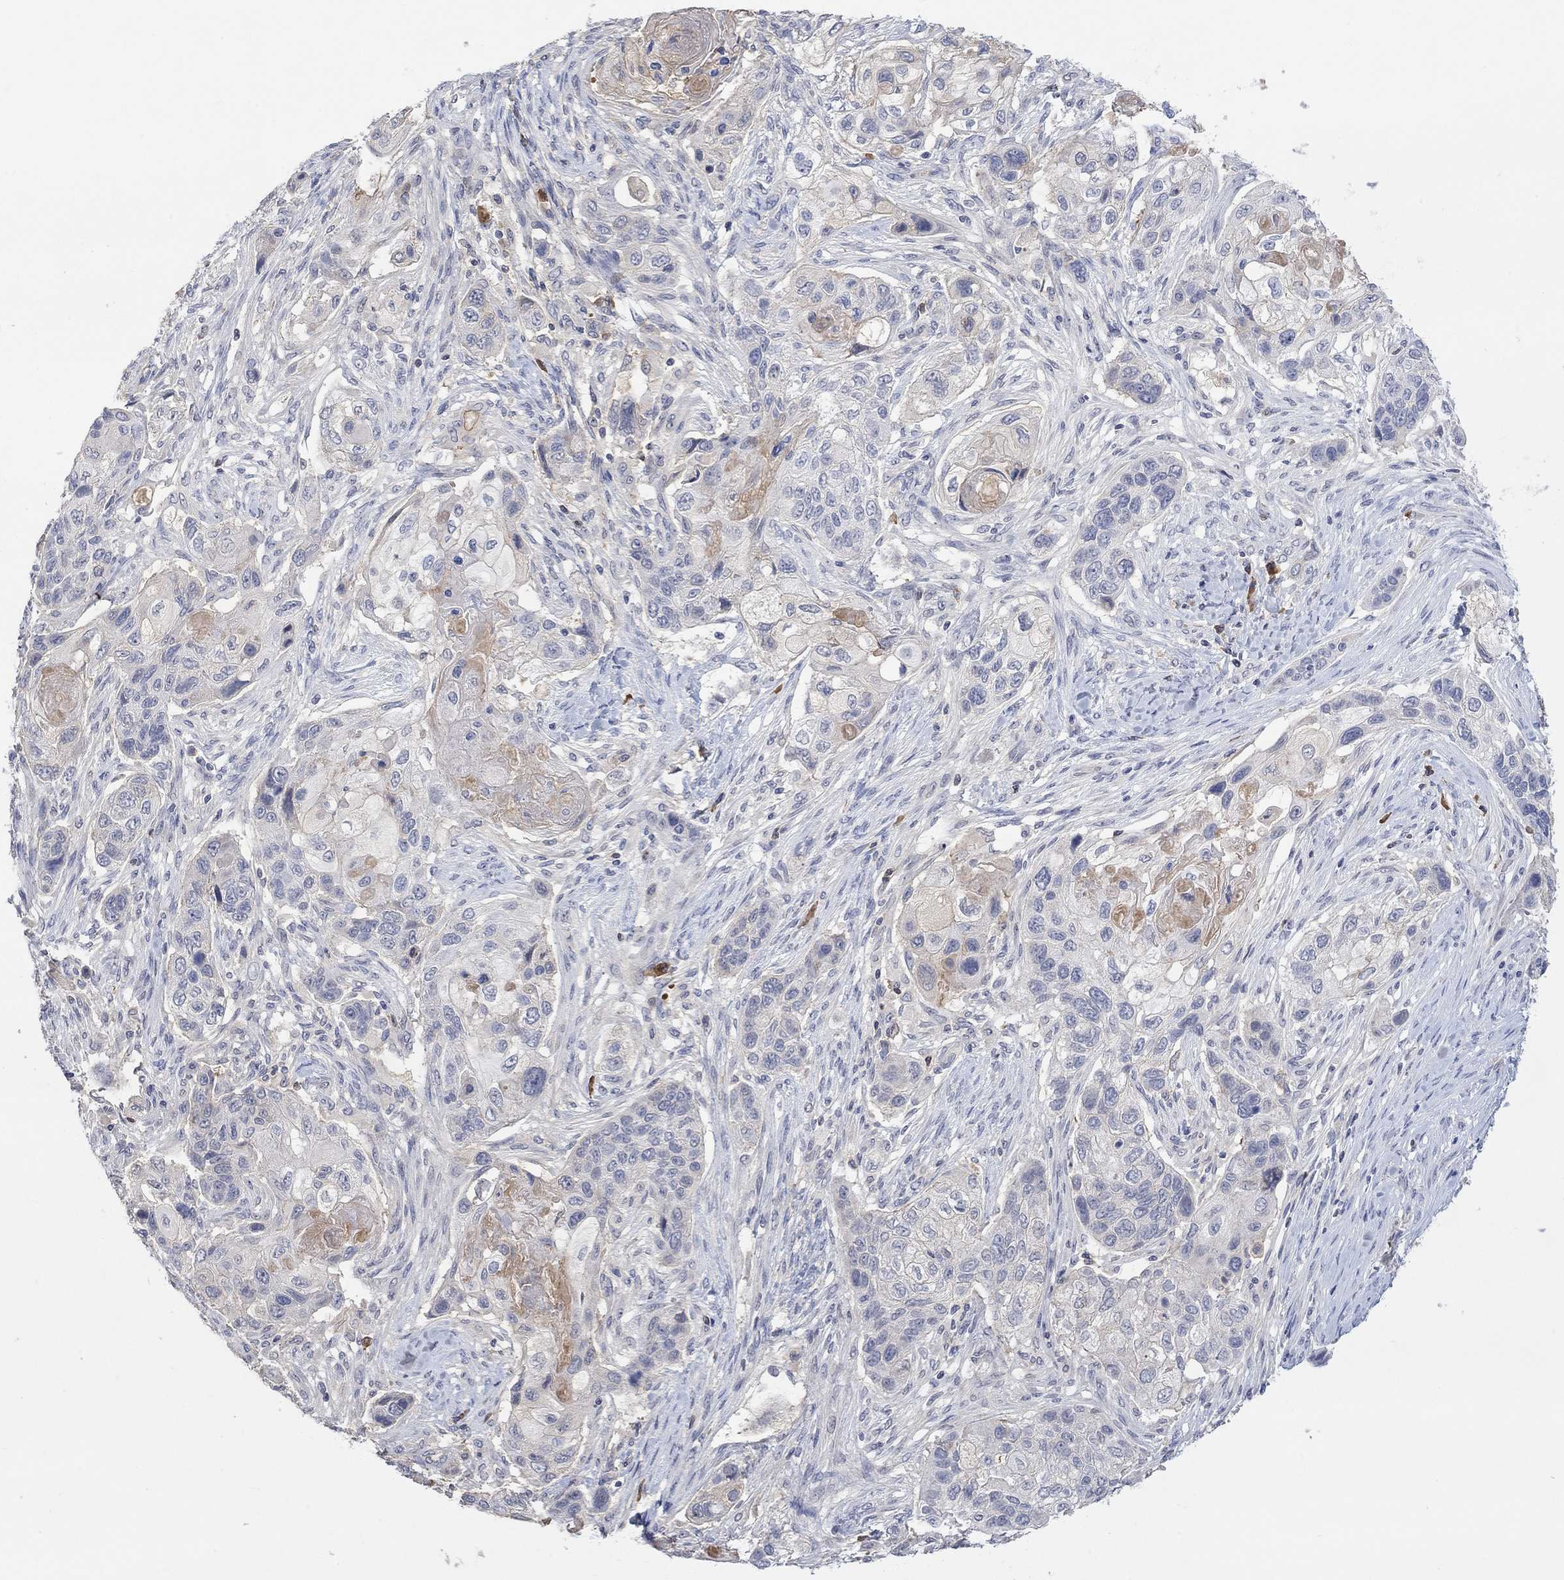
{"staining": {"intensity": "negative", "quantity": "none", "location": "none"}, "tissue": "lung cancer", "cell_type": "Tumor cells", "image_type": "cancer", "snomed": [{"axis": "morphology", "description": "Normal tissue, NOS"}, {"axis": "morphology", "description": "Squamous cell carcinoma, NOS"}, {"axis": "topography", "description": "Bronchus"}, {"axis": "topography", "description": "Lung"}], "caption": "Histopathology image shows no significant protein positivity in tumor cells of squamous cell carcinoma (lung).", "gene": "MSTN", "patient": {"sex": "male", "age": 69}}